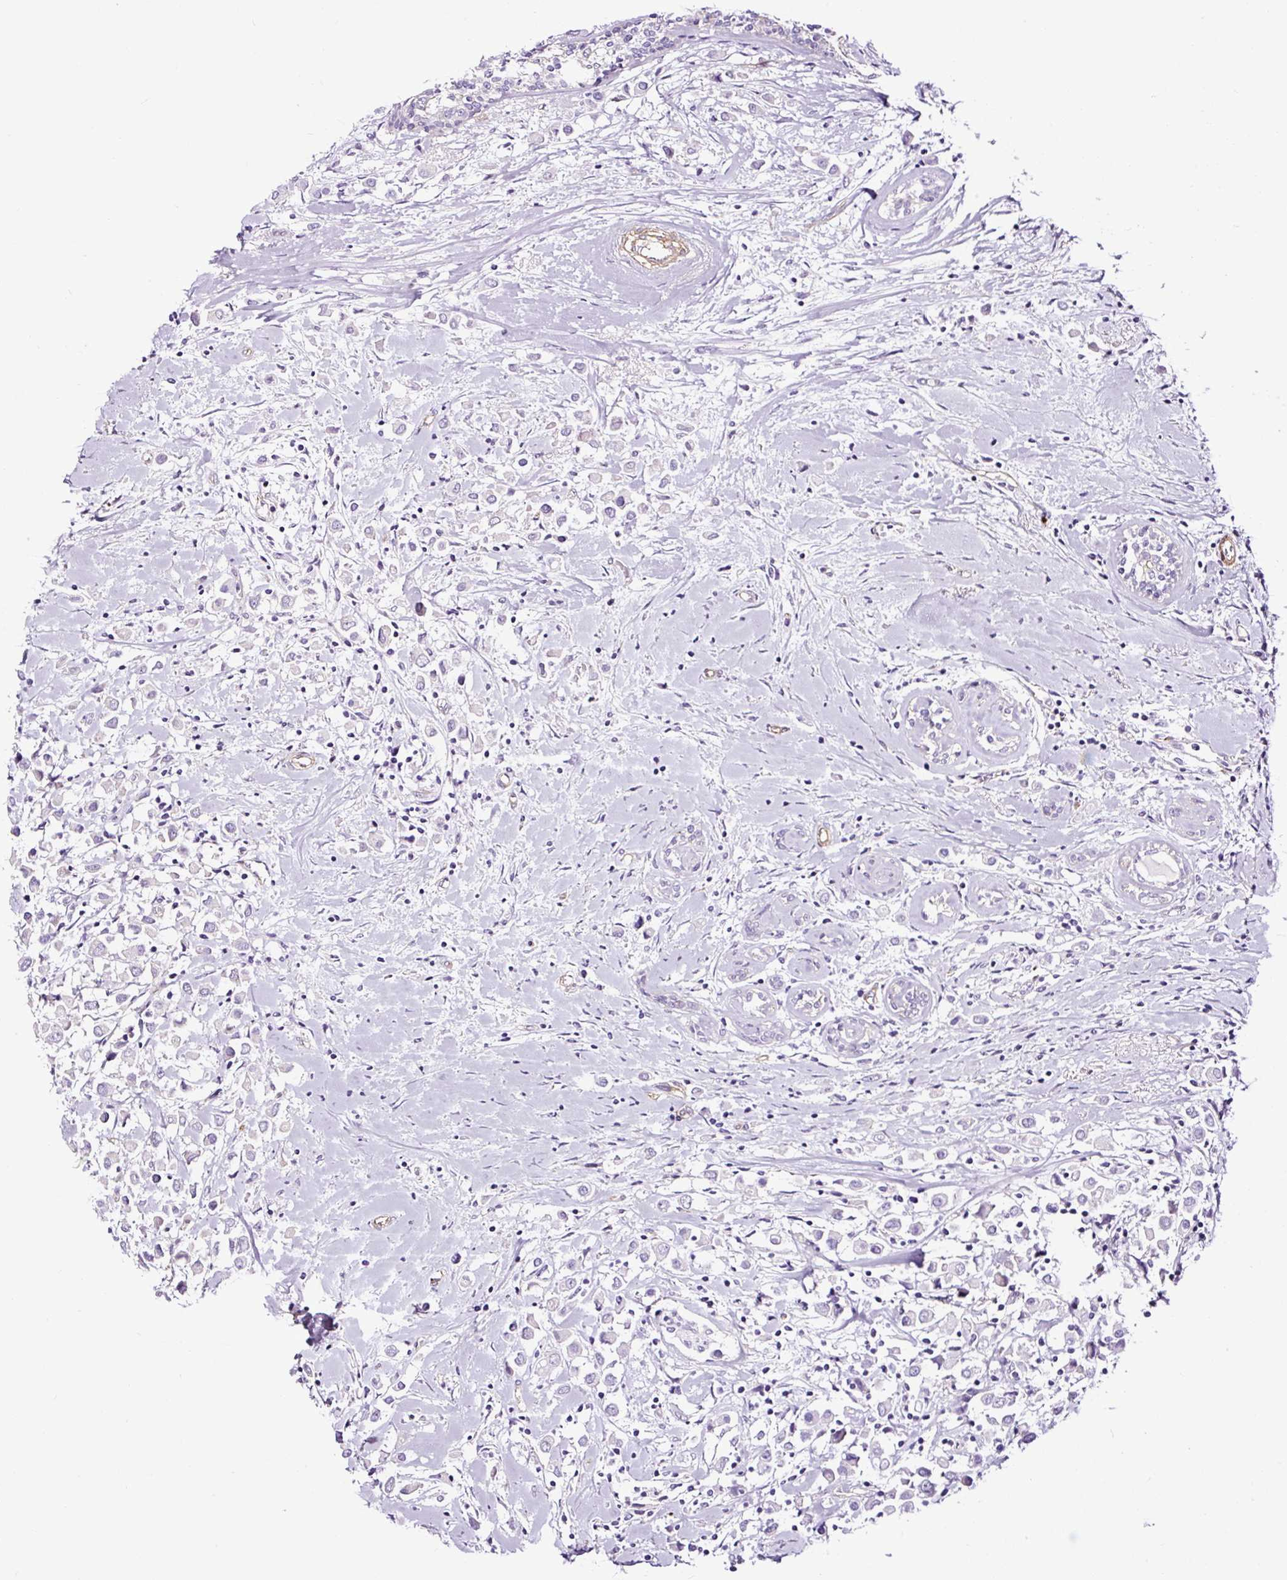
{"staining": {"intensity": "negative", "quantity": "none", "location": "none"}, "tissue": "breast cancer", "cell_type": "Tumor cells", "image_type": "cancer", "snomed": [{"axis": "morphology", "description": "Duct carcinoma"}, {"axis": "topography", "description": "Breast"}], "caption": "Tumor cells are negative for brown protein staining in breast invasive ductal carcinoma.", "gene": "SLC7A8", "patient": {"sex": "female", "age": 87}}